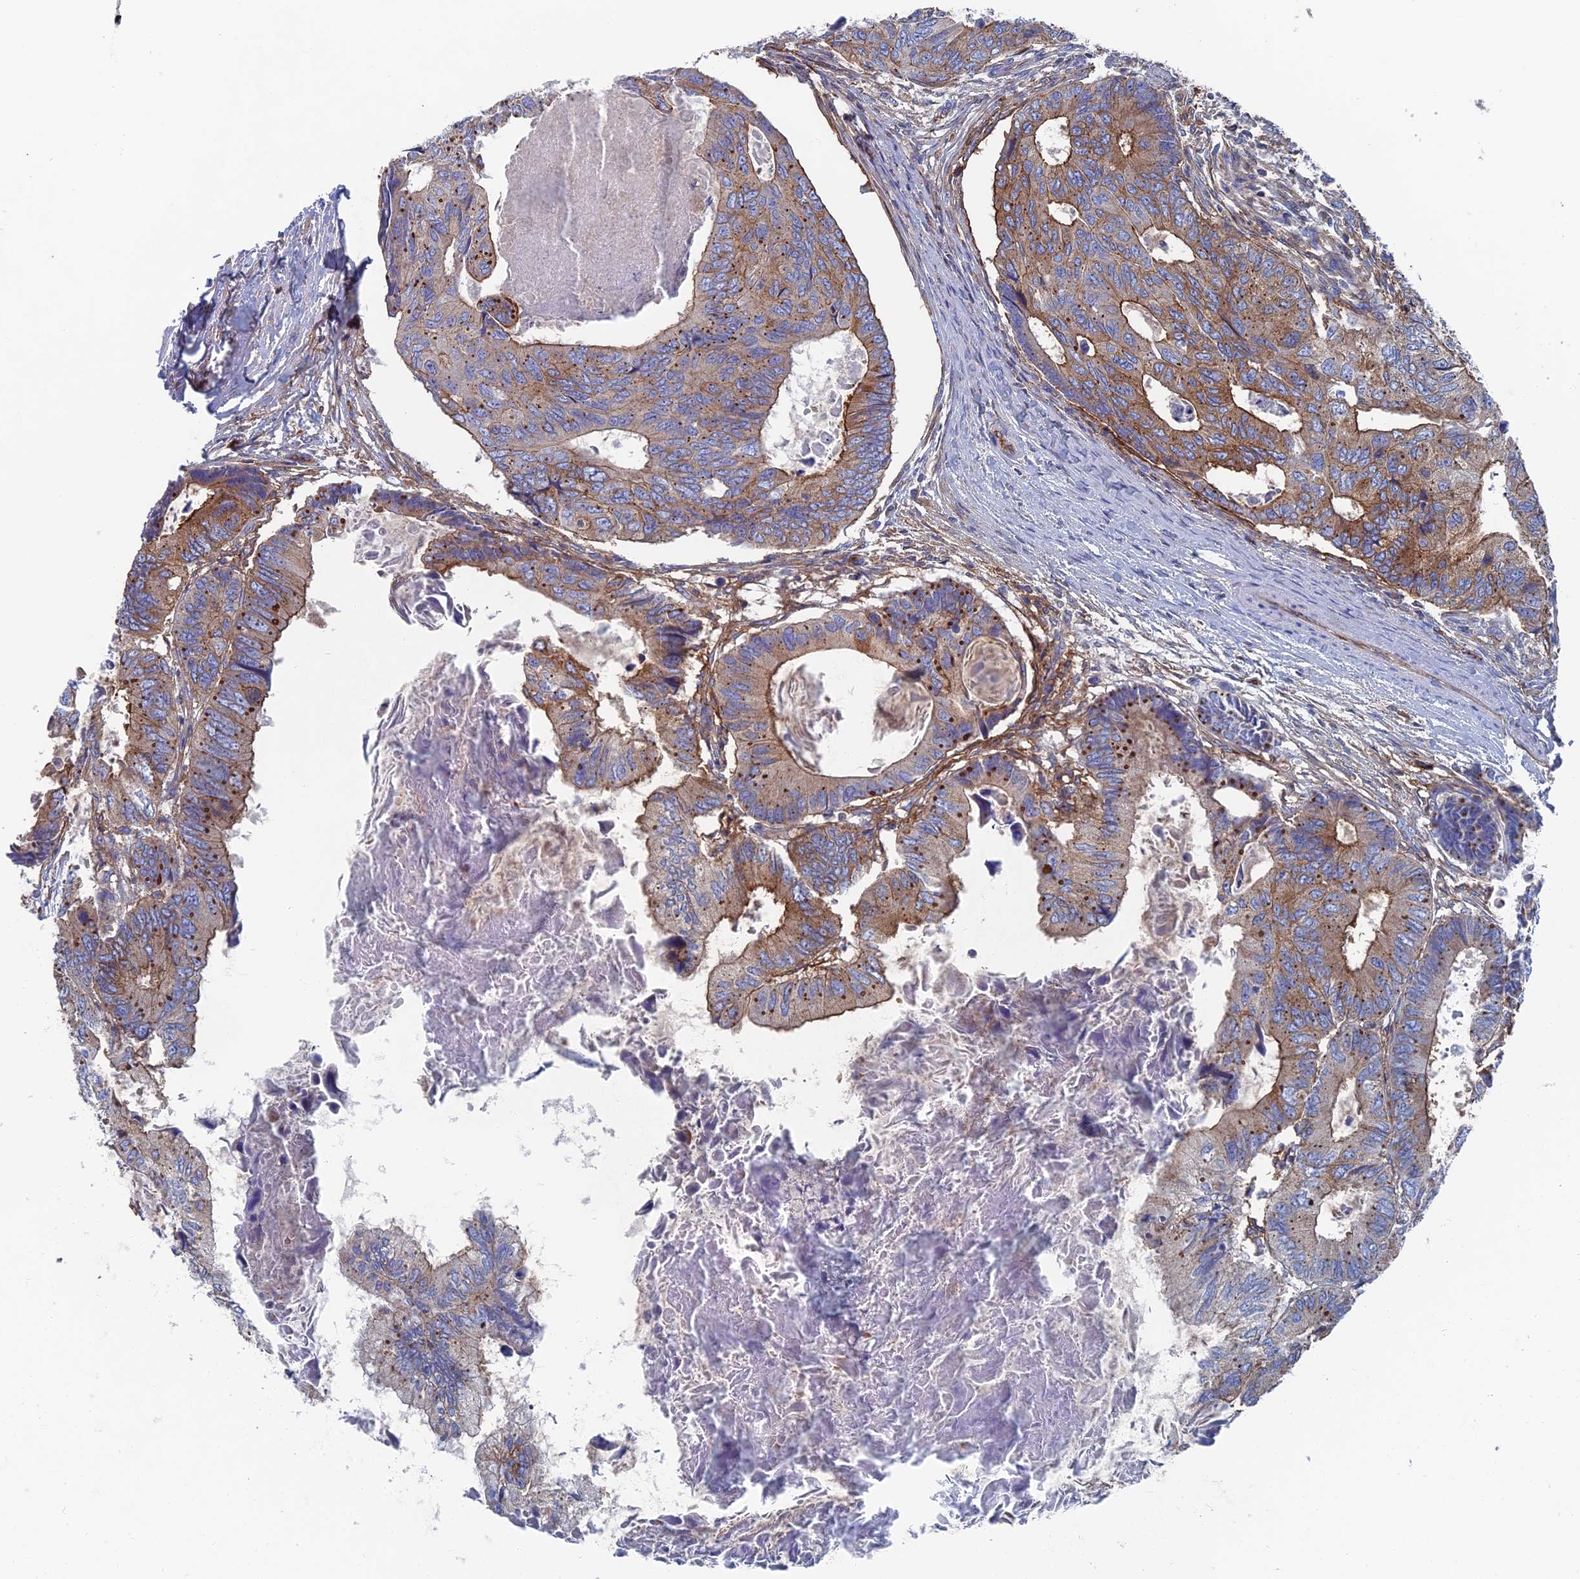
{"staining": {"intensity": "moderate", "quantity": "25%-75%", "location": "cytoplasmic/membranous"}, "tissue": "colorectal cancer", "cell_type": "Tumor cells", "image_type": "cancer", "snomed": [{"axis": "morphology", "description": "Adenocarcinoma, NOS"}, {"axis": "topography", "description": "Colon"}], "caption": "An immunohistochemistry (IHC) micrograph of neoplastic tissue is shown. Protein staining in brown highlights moderate cytoplasmic/membranous positivity in colorectal cancer within tumor cells.", "gene": "SNX11", "patient": {"sex": "male", "age": 85}}